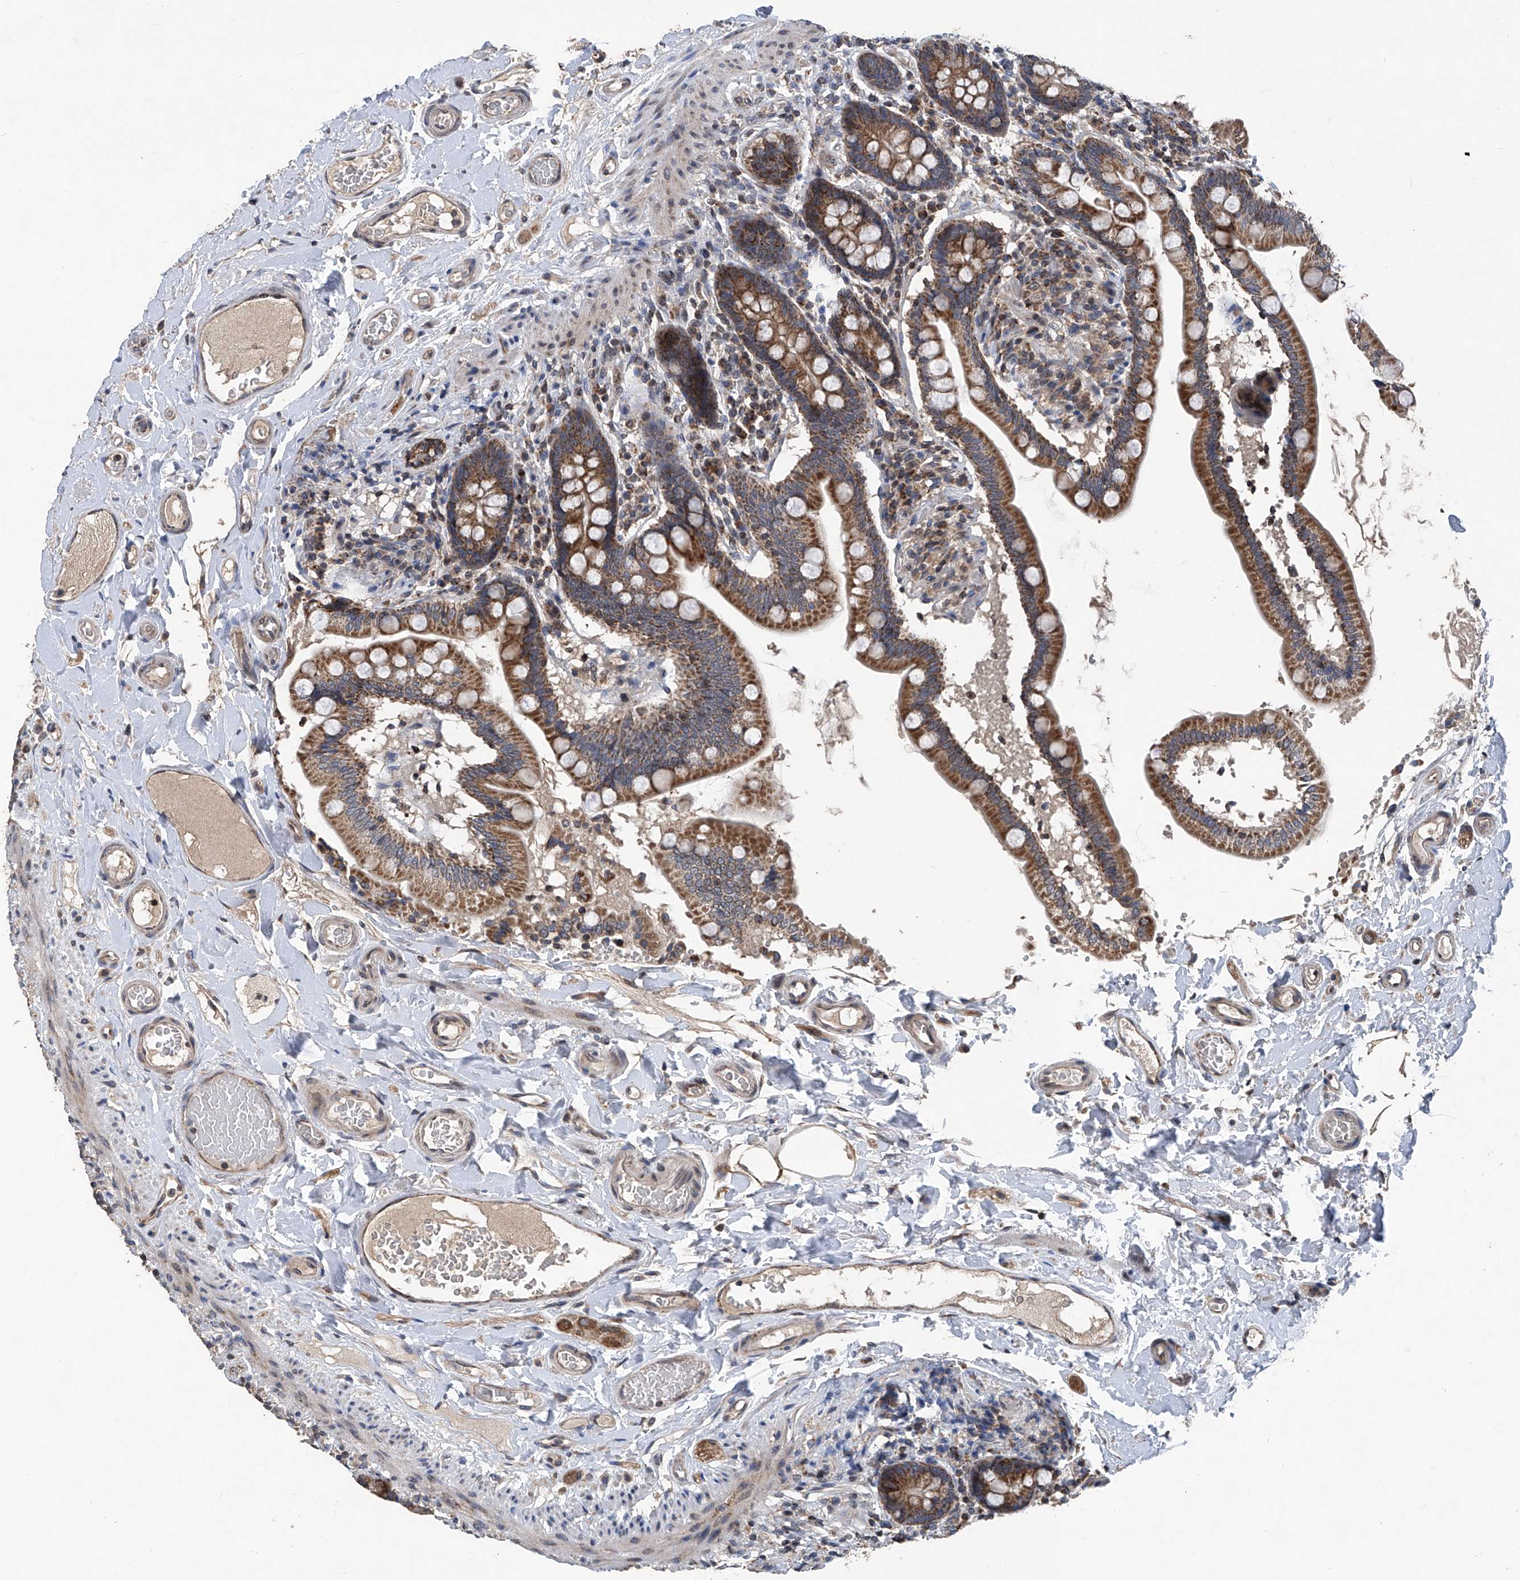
{"staining": {"intensity": "moderate", "quantity": ">75%", "location": "cytoplasmic/membranous"}, "tissue": "small intestine", "cell_type": "Glandular cells", "image_type": "normal", "snomed": [{"axis": "morphology", "description": "Normal tissue, NOS"}, {"axis": "topography", "description": "Small intestine"}], "caption": "Protein expression analysis of normal human small intestine reveals moderate cytoplasmic/membranous positivity in approximately >75% of glandular cells.", "gene": "BCKDHB", "patient": {"sex": "female", "age": 64}}